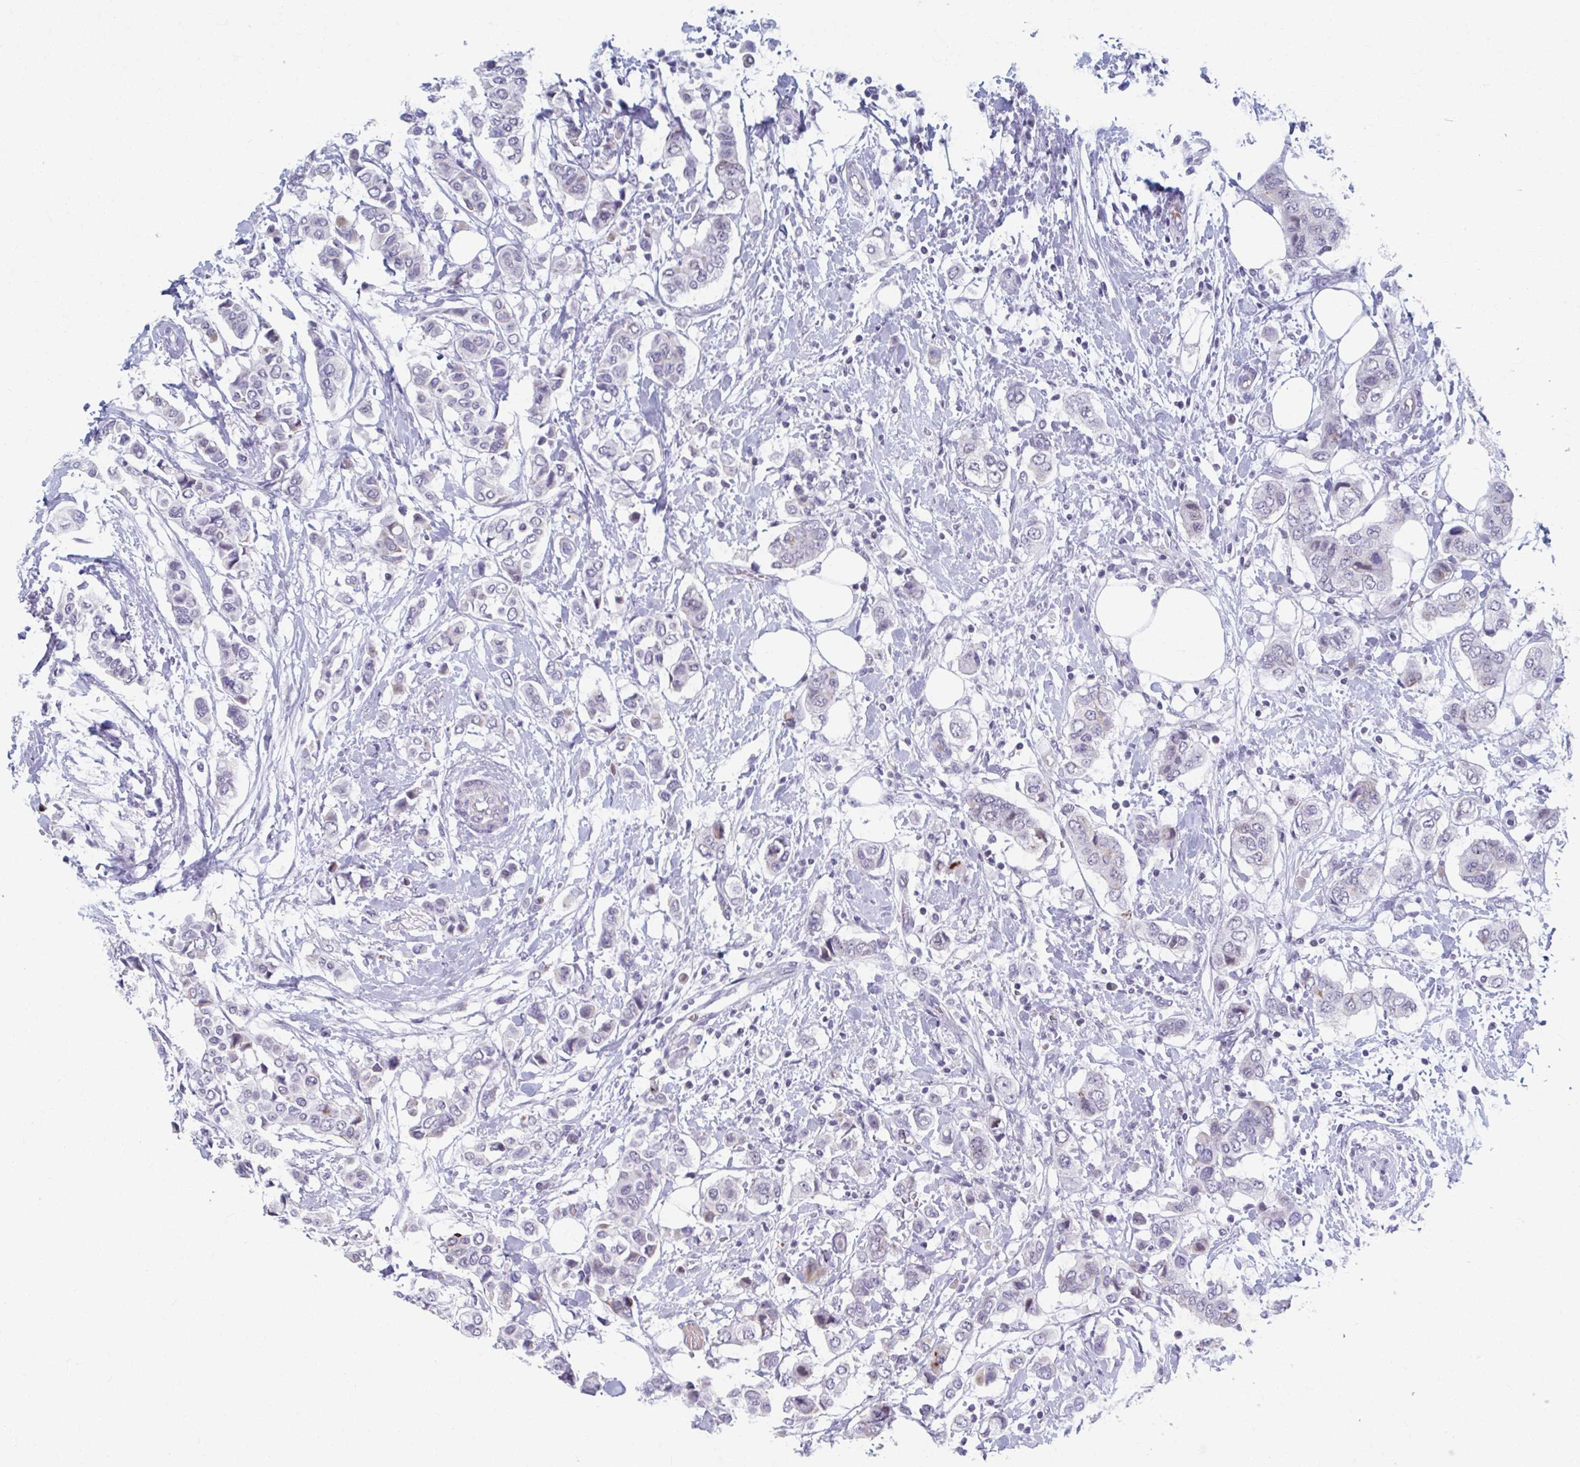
{"staining": {"intensity": "negative", "quantity": "none", "location": "none"}, "tissue": "breast cancer", "cell_type": "Tumor cells", "image_type": "cancer", "snomed": [{"axis": "morphology", "description": "Lobular carcinoma"}, {"axis": "topography", "description": "Breast"}], "caption": "The micrograph demonstrates no staining of tumor cells in breast lobular carcinoma.", "gene": "ABHD16B", "patient": {"sex": "female", "age": 51}}